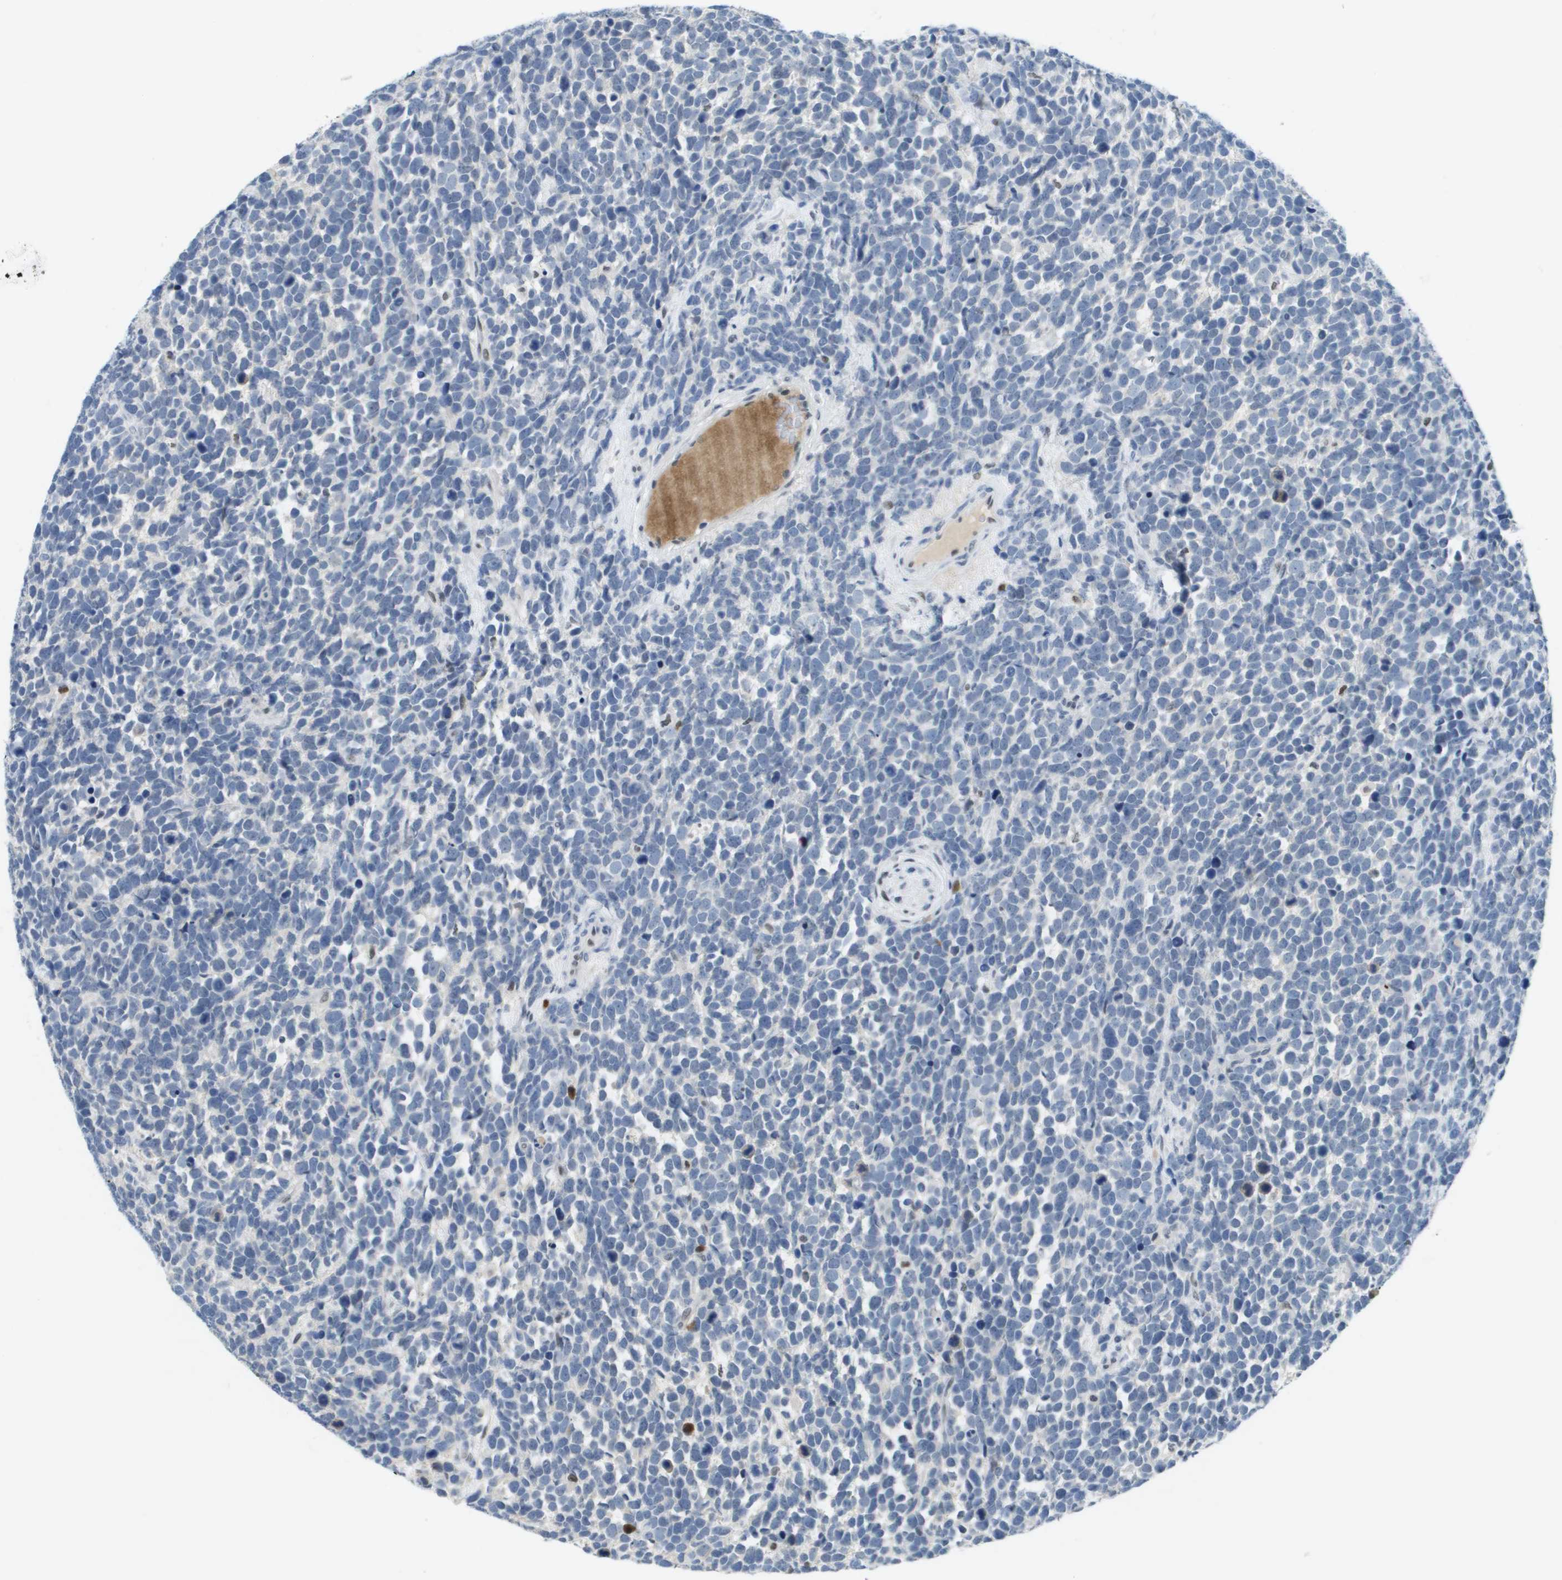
{"staining": {"intensity": "negative", "quantity": "none", "location": "none"}, "tissue": "urothelial cancer", "cell_type": "Tumor cells", "image_type": "cancer", "snomed": [{"axis": "morphology", "description": "Urothelial carcinoma, High grade"}, {"axis": "topography", "description": "Urinary bladder"}], "caption": "Immunohistochemistry histopathology image of neoplastic tissue: urothelial carcinoma (high-grade) stained with DAB (3,3'-diaminobenzidine) exhibits no significant protein expression in tumor cells.", "gene": "TP53RK", "patient": {"sex": "female", "age": 82}}